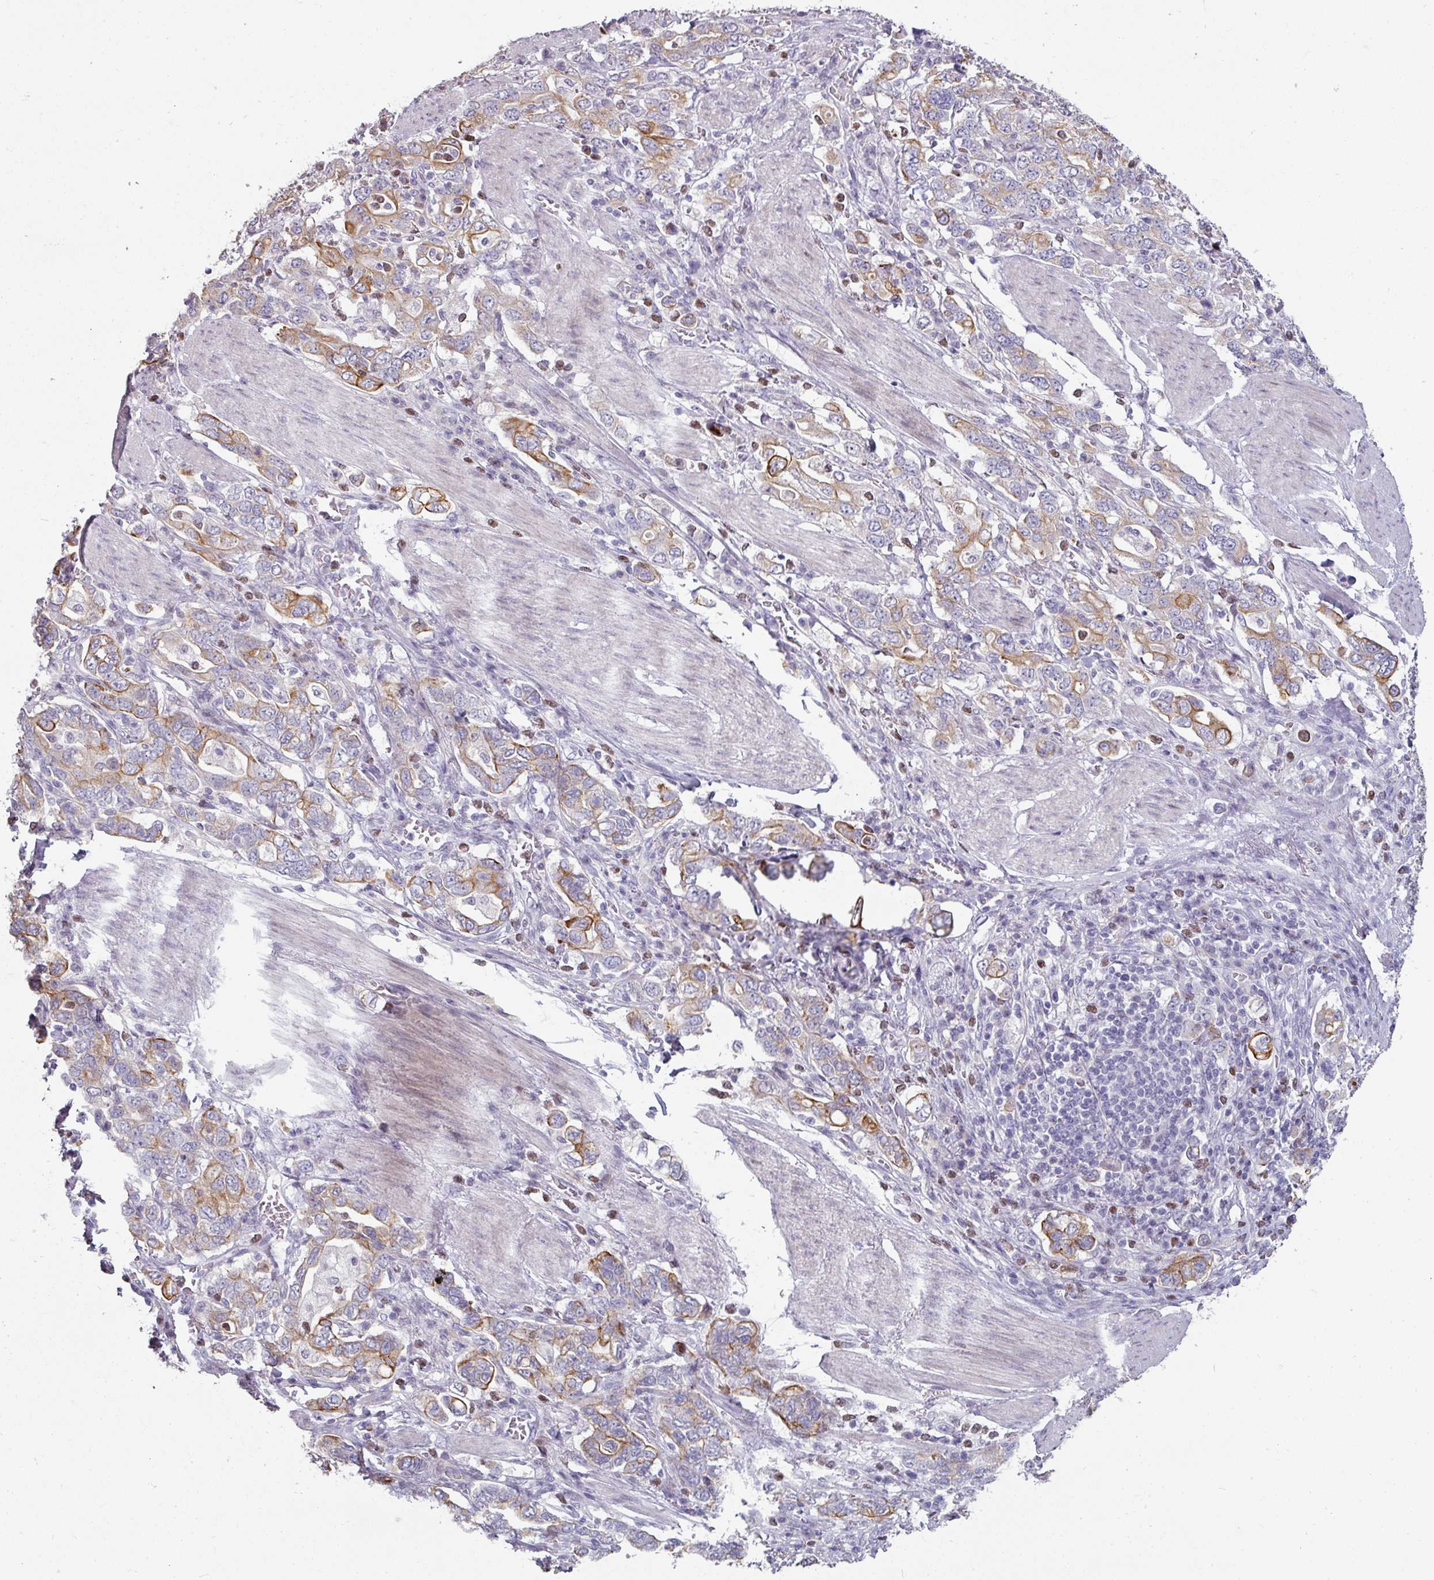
{"staining": {"intensity": "moderate", "quantity": "25%-75%", "location": "cytoplasmic/membranous"}, "tissue": "stomach cancer", "cell_type": "Tumor cells", "image_type": "cancer", "snomed": [{"axis": "morphology", "description": "Adenocarcinoma, NOS"}, {"axis": "topography", "description": "Stomach, upper"}, {"axis": "topography", "description": "Stomach"}], "caption": "A photomicrograph of stomach adenocarcinoma stained for a protein demonstrates moderate cytoplasmic/membranous brown staining in tumor cells.", "gene": "GTF2H3", "patient": {"sex": "male", "age": 62}}